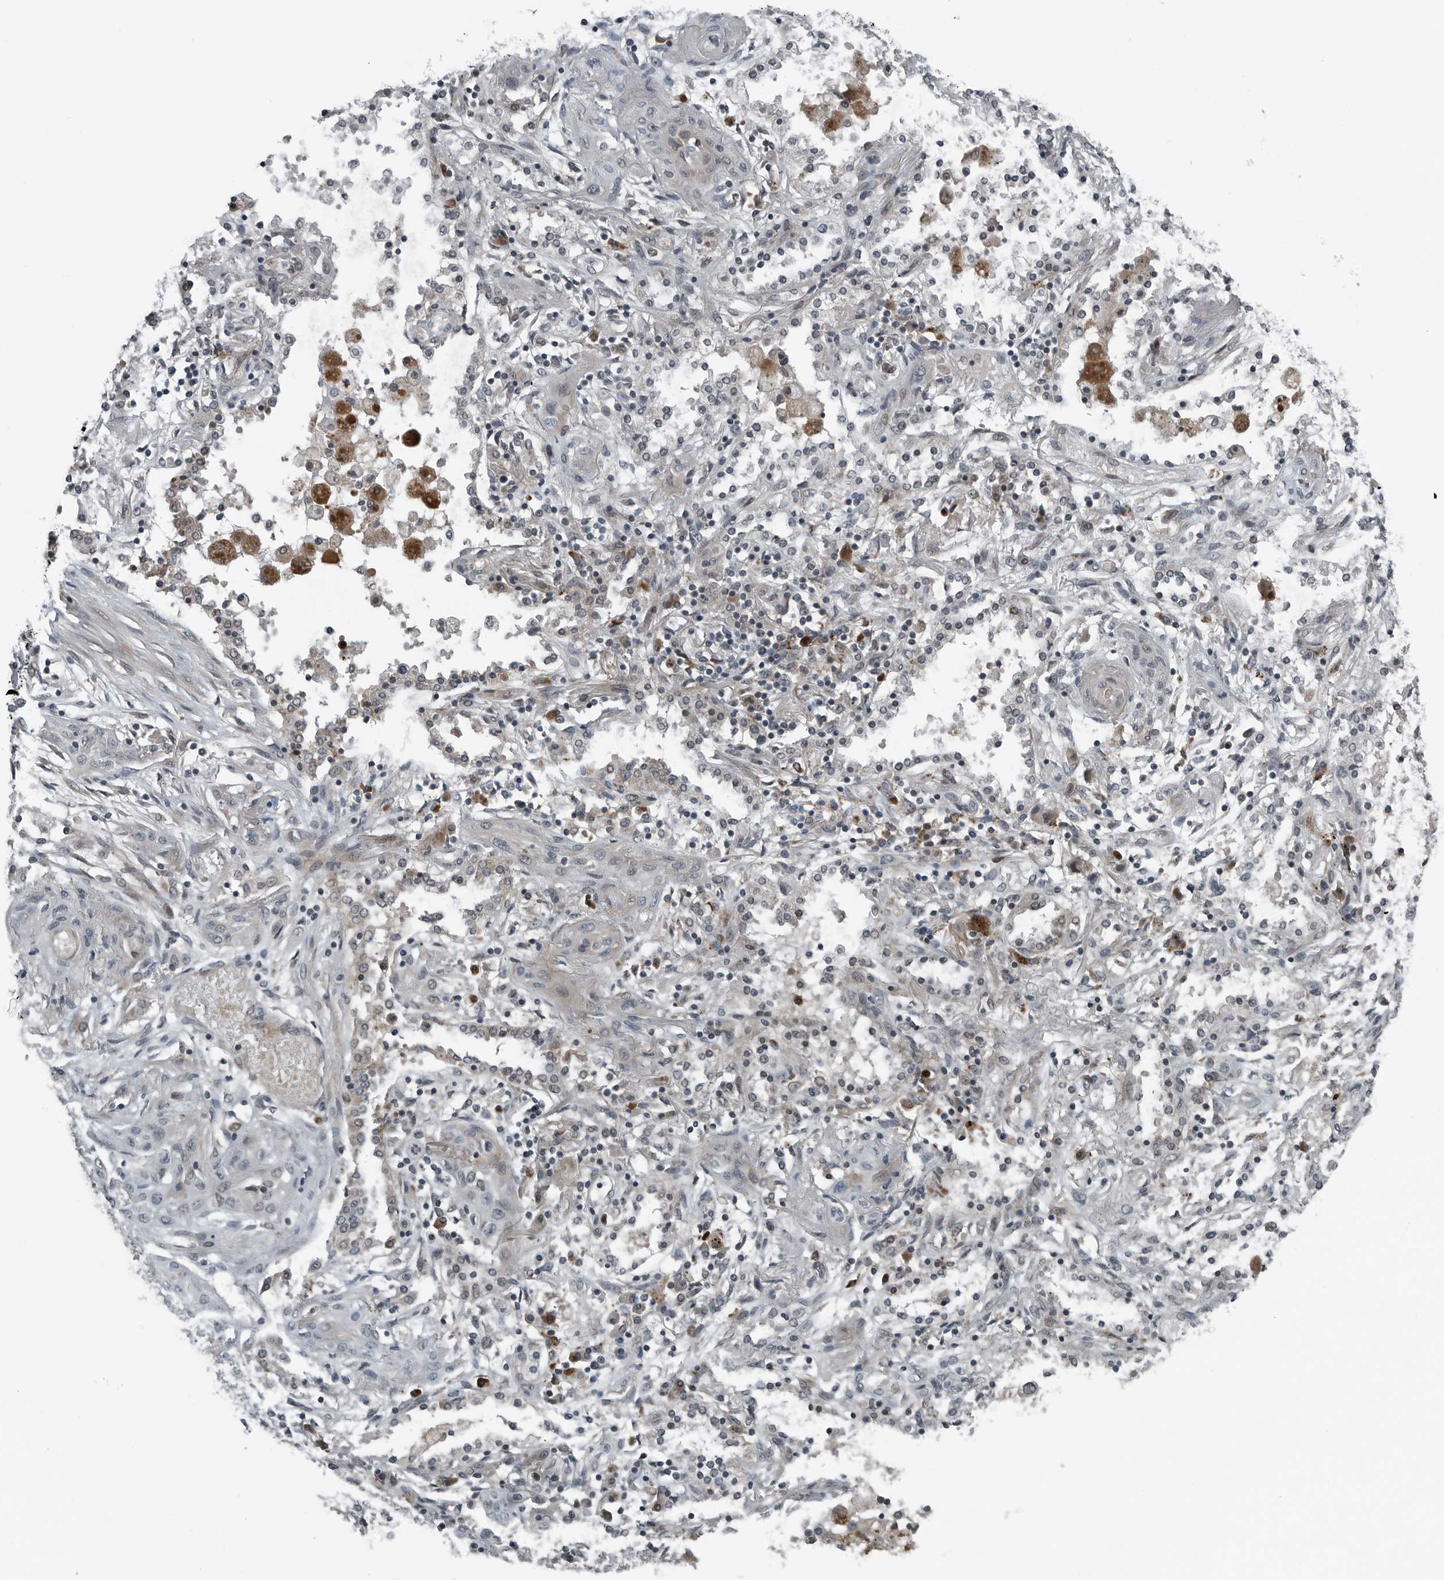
{"staining": {"intensity": "weak", "quantity": "<25%", "location": "nuclear"}, "tissue": "lung cancer", "cell_type": "Tumor cells", "image_type": "cancer", "snomed": [{"axis": "morphology", "description": "Squamous cell carcinoma, NOS"}, {"axis": "topography", "description": "Lung"}], "caption": "Human lung squamous cell carcinoma stained for a protein using IHC displays no positivity in tumor cells.", "gene": "GAK", "patient": {"sex": "female", "age": 47}}